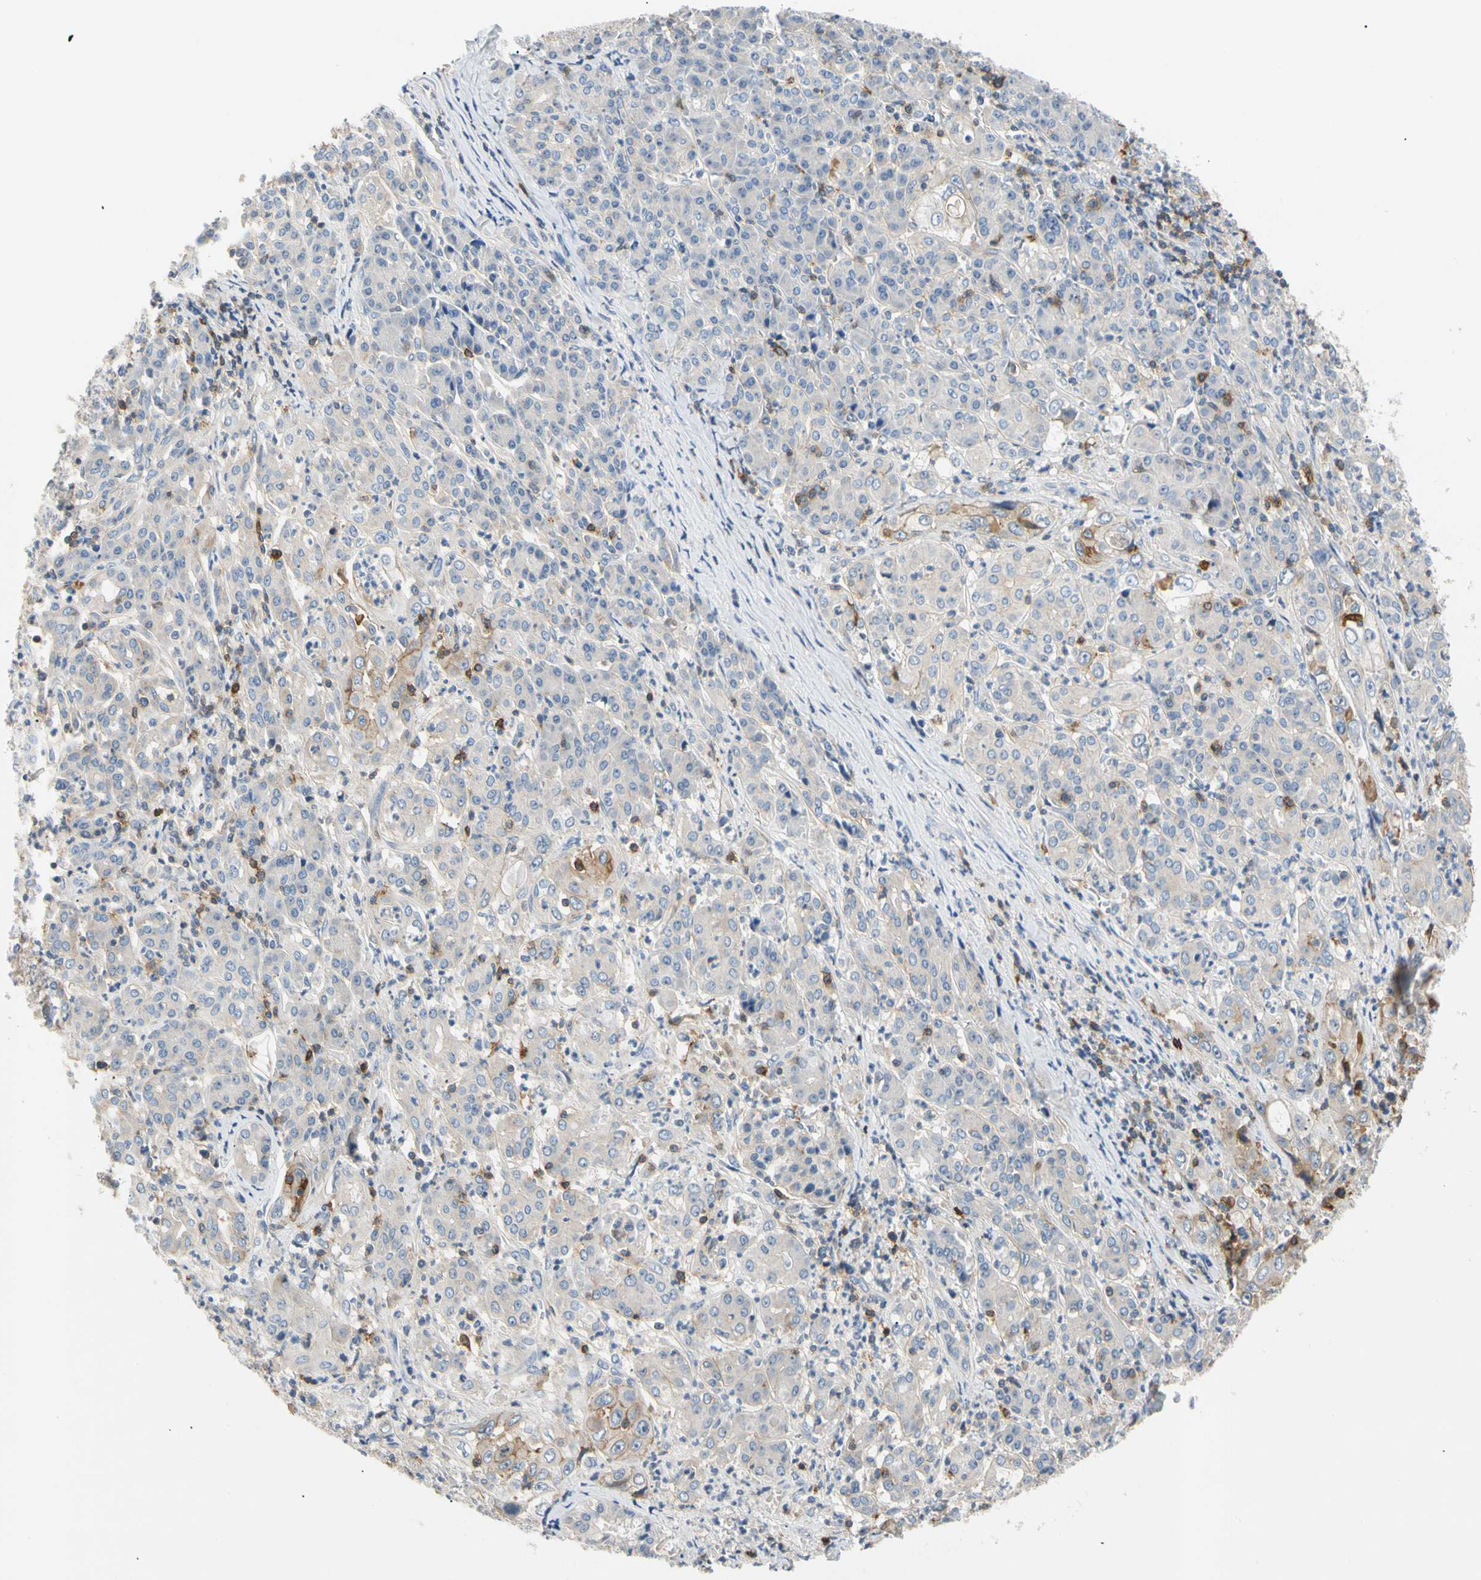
{"staining": {"intensity": "moderate", "quantity": "25%-75%", "location": "cytoplasmic/membranous"}, "tissue": "pancreatic cancer", "cell_type": "Tumor cells", "image_type": "cancer", "snomed": [{"axis": "morphology", "description": "Adenocarcinoma, NOS"}, {"axis": "topography", "description": "Pancreas"}], "caption": "Protein positivity by immunohistochemistry exhibits moderate cytoplasmic/membranous staining in about 25%-75% of tumor cells in pancreatic cancer. (DAB IHC, brown staining for protein, blue staining for nuclei).", "gene": "TNFRSF18", "patient": {"sex": "male", "age": 70}}